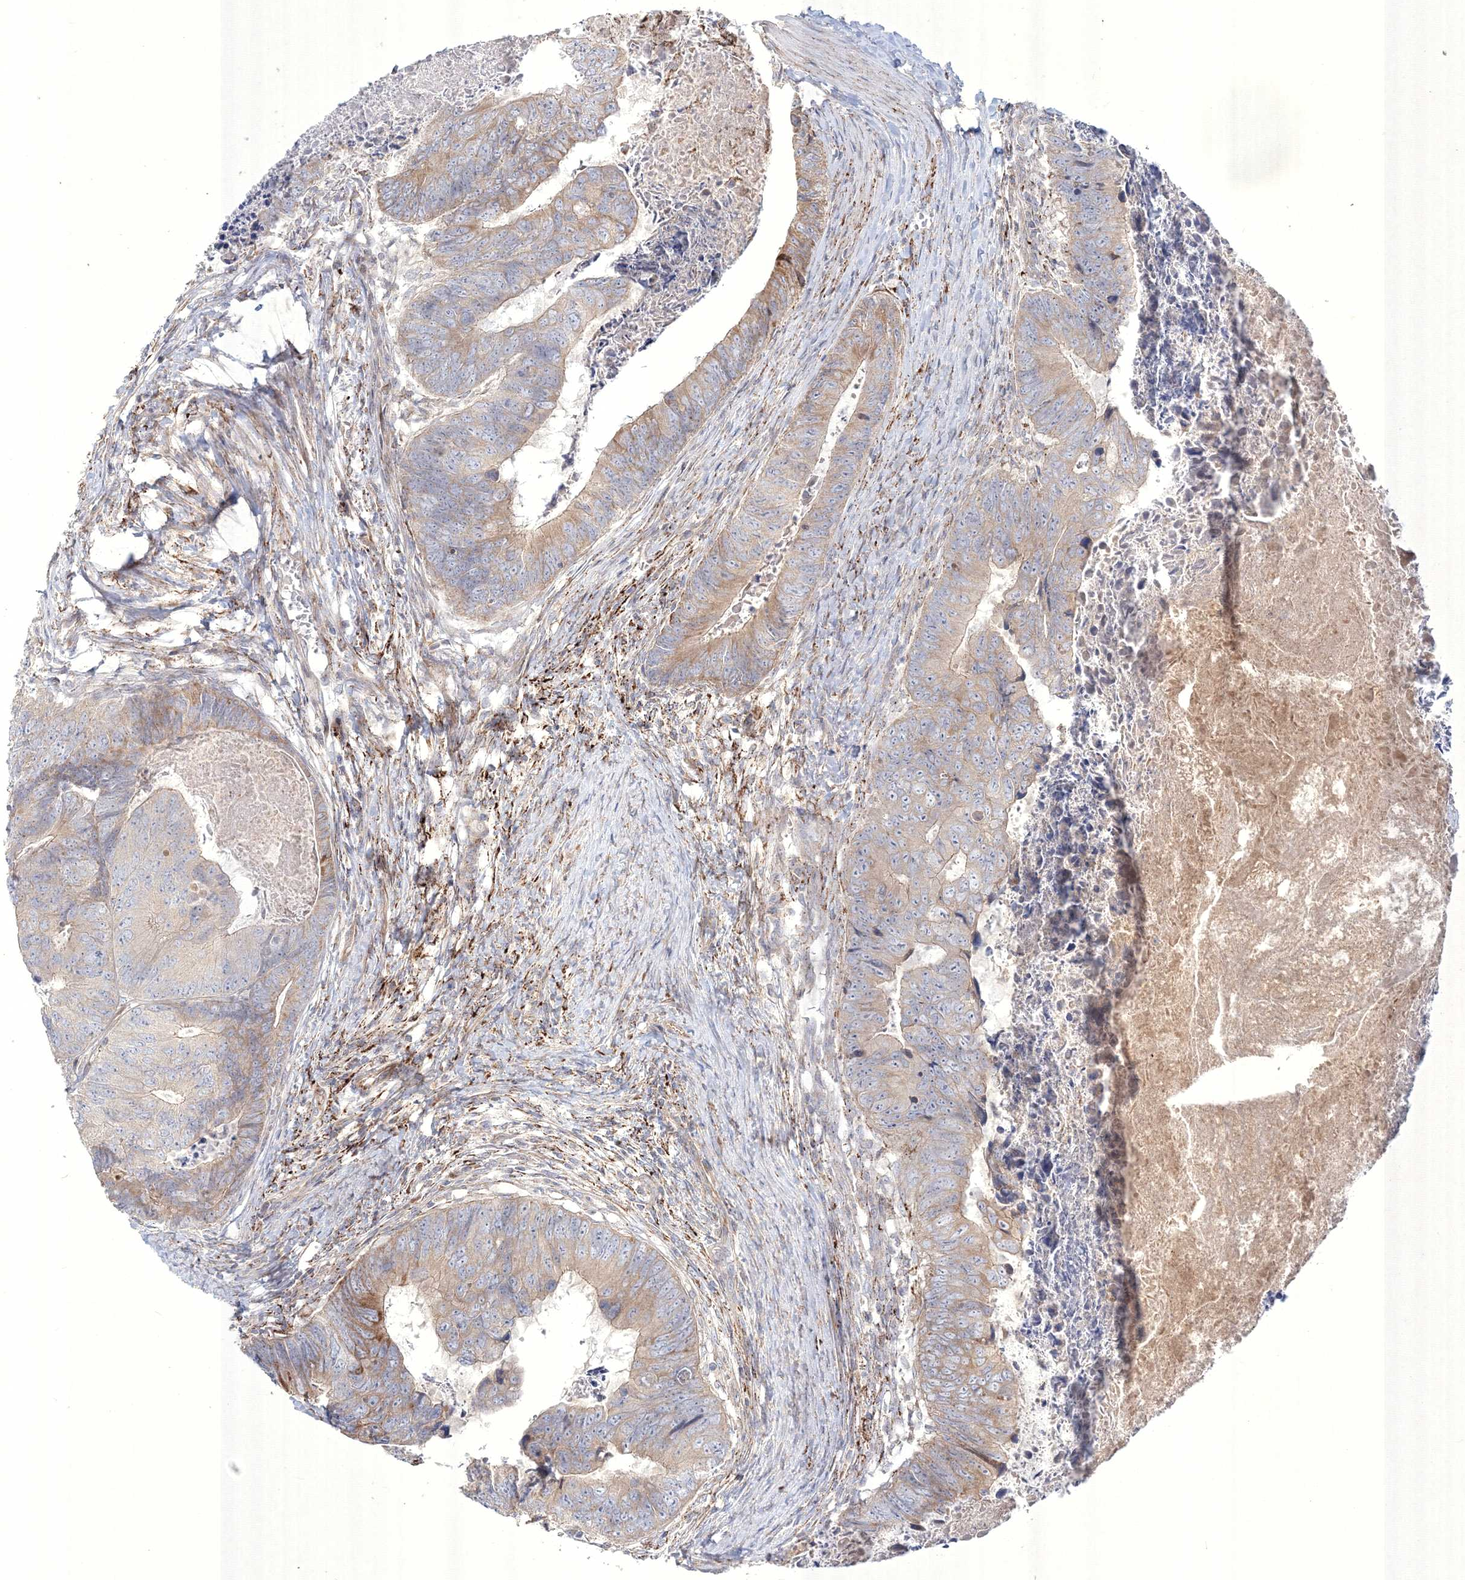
{"staining": {"intensity": "weak", "quantity": "25%-75%", "location": "cytoplasmic/membranous"}, "tissue": "colorectal cancer", "cell_type": "Tumor cells", "image_type": "cancer", "snomed": [{"axis": "morphology", "description": "Adenocarcinoma, NOS"}, {"axis": "topography", "description": "Colon"}], "caption": "IHC (DAB (3,3'-diaminobenzidine)) staining of human colorectal cancer reveals weak cytoplasmic/membranous protein expression in approximately 25%-75% of tumor cells. Using DAB (brown) and hematoxylin (blue) stains, captured at high magnification using brightfield microscopy.", "gene": "WDR49", "patient": {"sex": "female", "age": 67}}